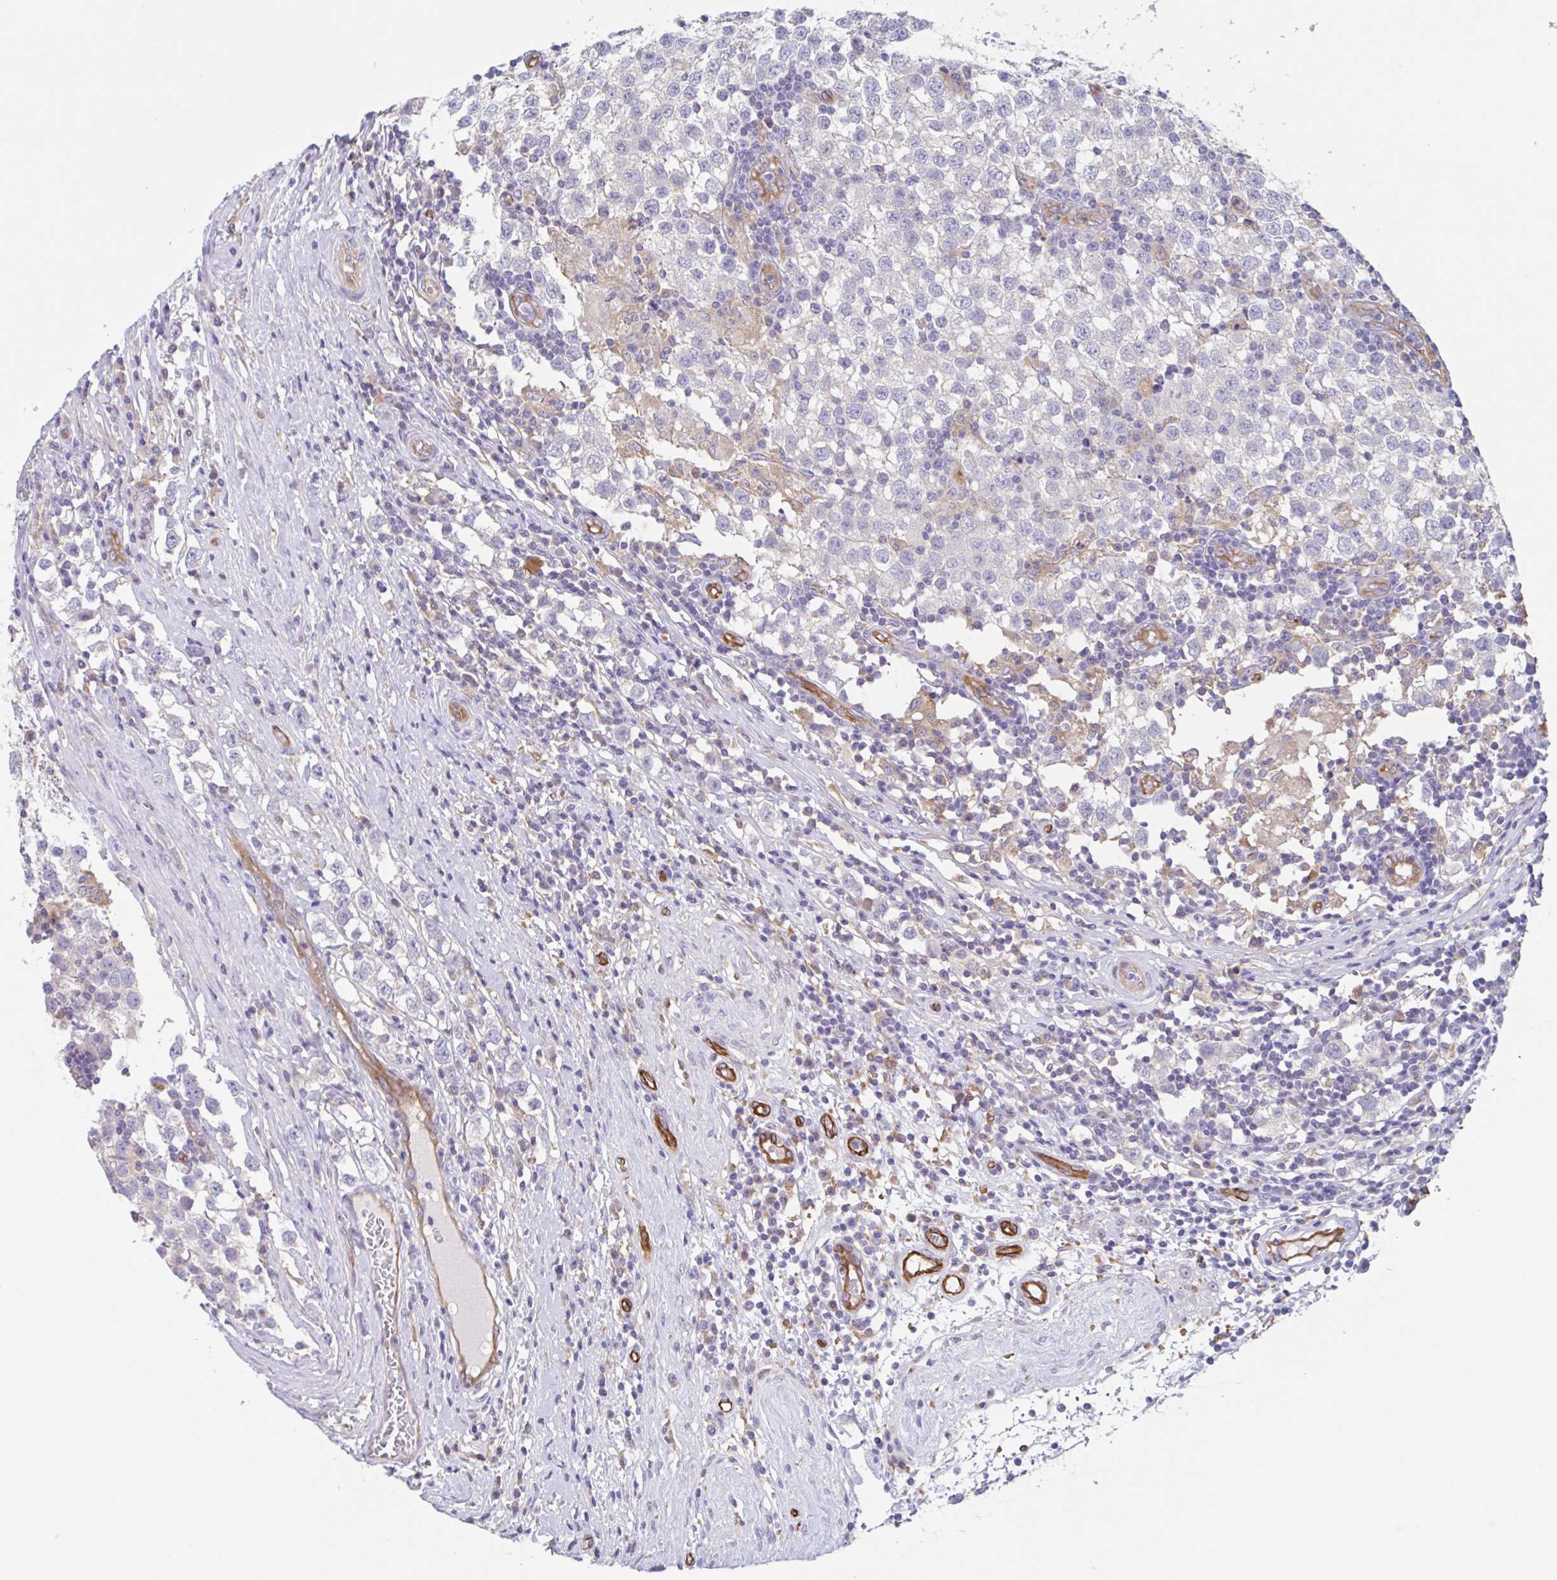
{"staining": {"intensity": "negative", "quantity": "none", "location": "none"}, "tissue": "testis cancer", "cell_type": "Tumor cells", "image_type": "cancer", "snomed": [{"axis": "morphology", "description": "Seminoma, NOS"}, {"axis": "topography", "description": "Testis"}], "caption": "Immunohistochemistry of human testis cancer demonstrates no expression in tumor cells.", "gene": "EHD4", "patient": {"sex": "male", "age": 34}}